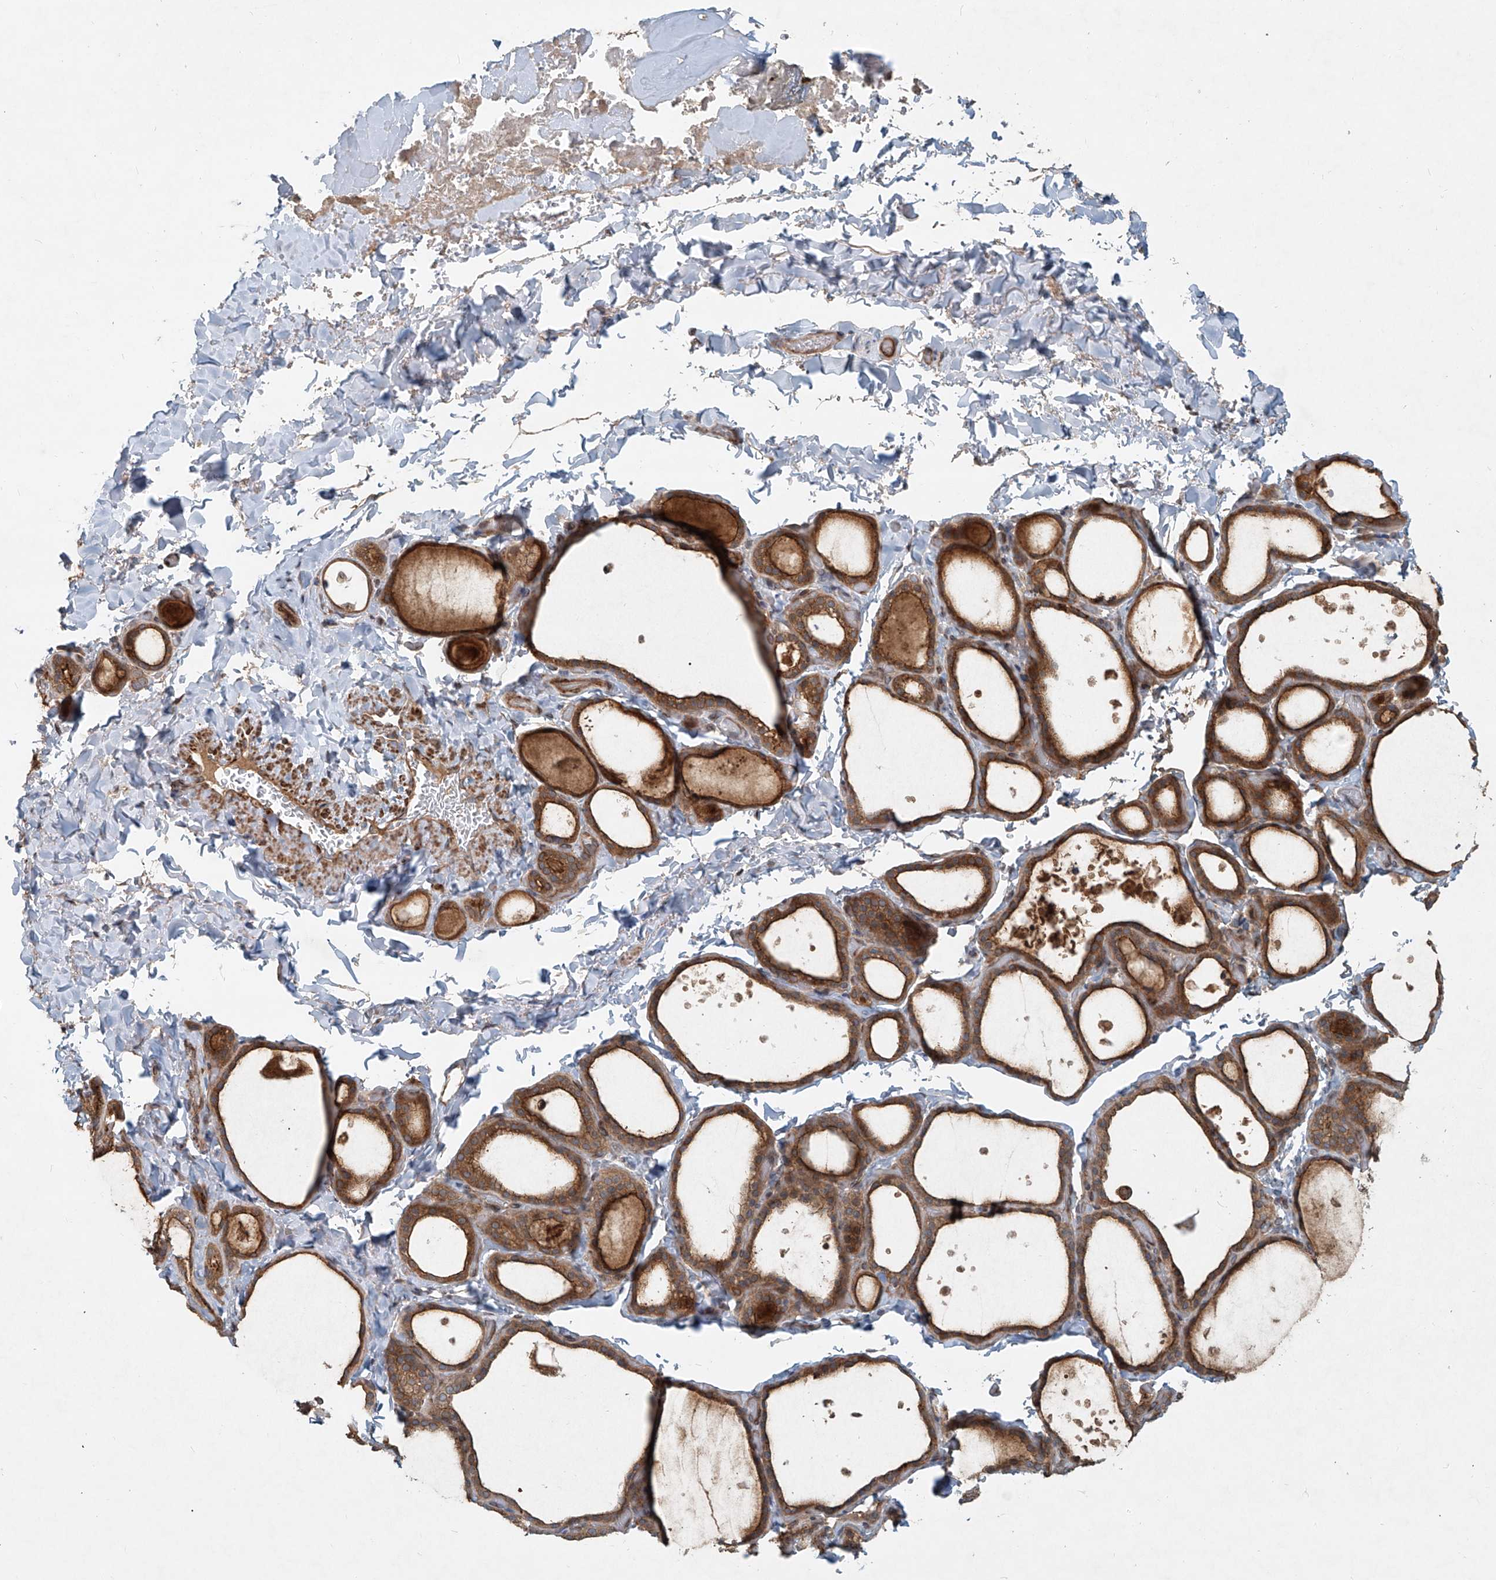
{"staining": {"intensity": "strong", "quantity": ">75%", "location": "cytoplasmic/membranous"}, "tissue": "thyroid gland", "cell_type": "Glandular cells", "image_type": "normal", "snomed": [{"axis": "morphology", "description": "Normal tissue, NOS"}, {"axis": "topography", "description": "Thyroid gland"}], "caption": "There is high levels of strong cytoplasmic/membranous expression in glandular cells of benign thyroid gland, as demonstrated by immunohistochemical staining (brown color).", "gene": "SASH1", "patient": {"sex": "female", "age": 44}}